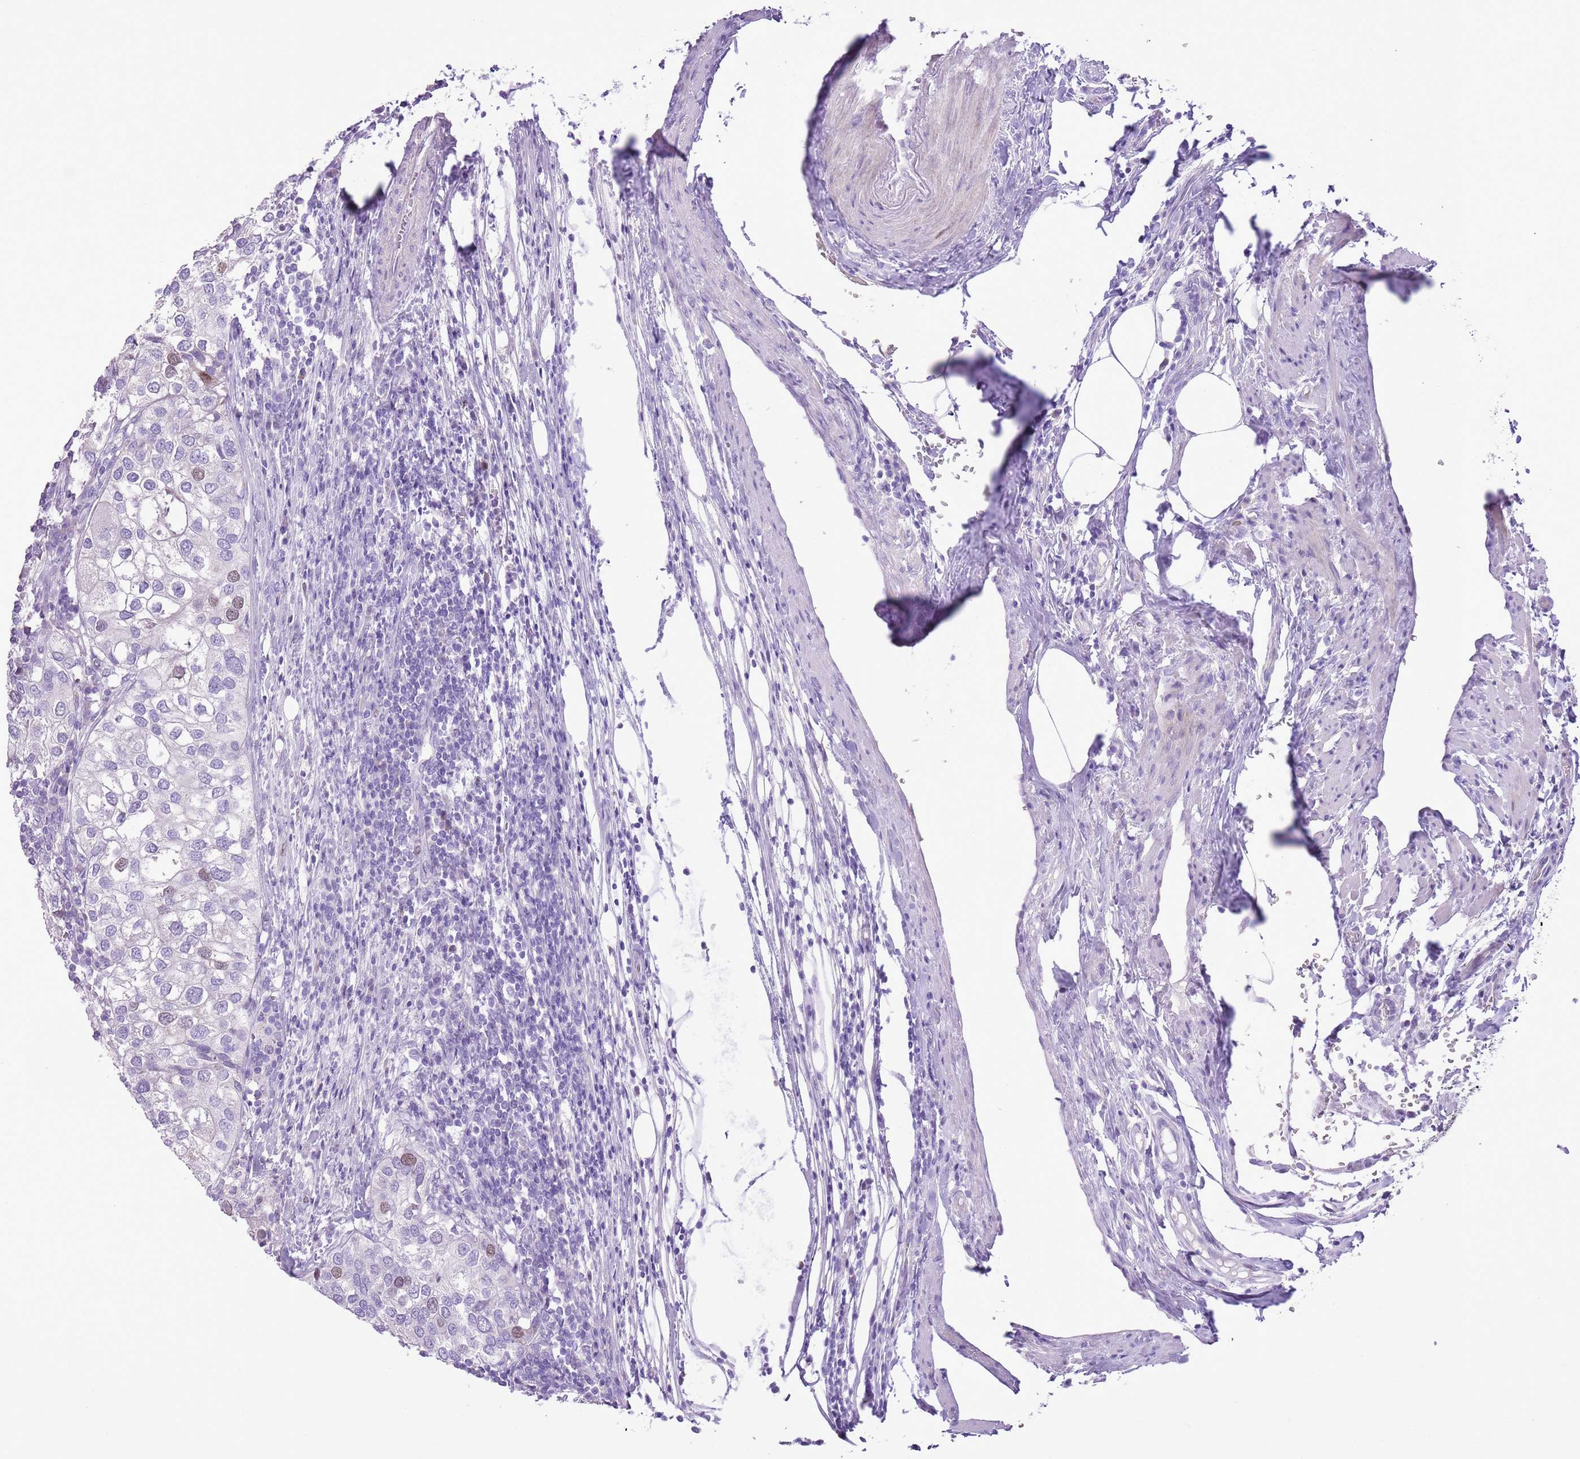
{"staining": {"intensity": "weak", "quantity": "<25%", "location": "nuclear"}, "tissue": "urothelial cancer", "cell_type": "Tumor cells", "image_type": "cancer", "snomed": [{"axis": "morphology", "description": "Urothelial carcinoma, High grade"}, {"axis": "topography", "description": "Urinary bladder"}], "caption": "Tumor cells show no significant protein expression in urothelial cancer.", "gene": "GMNN", "patient": {"sex": "male", "age": 64}}